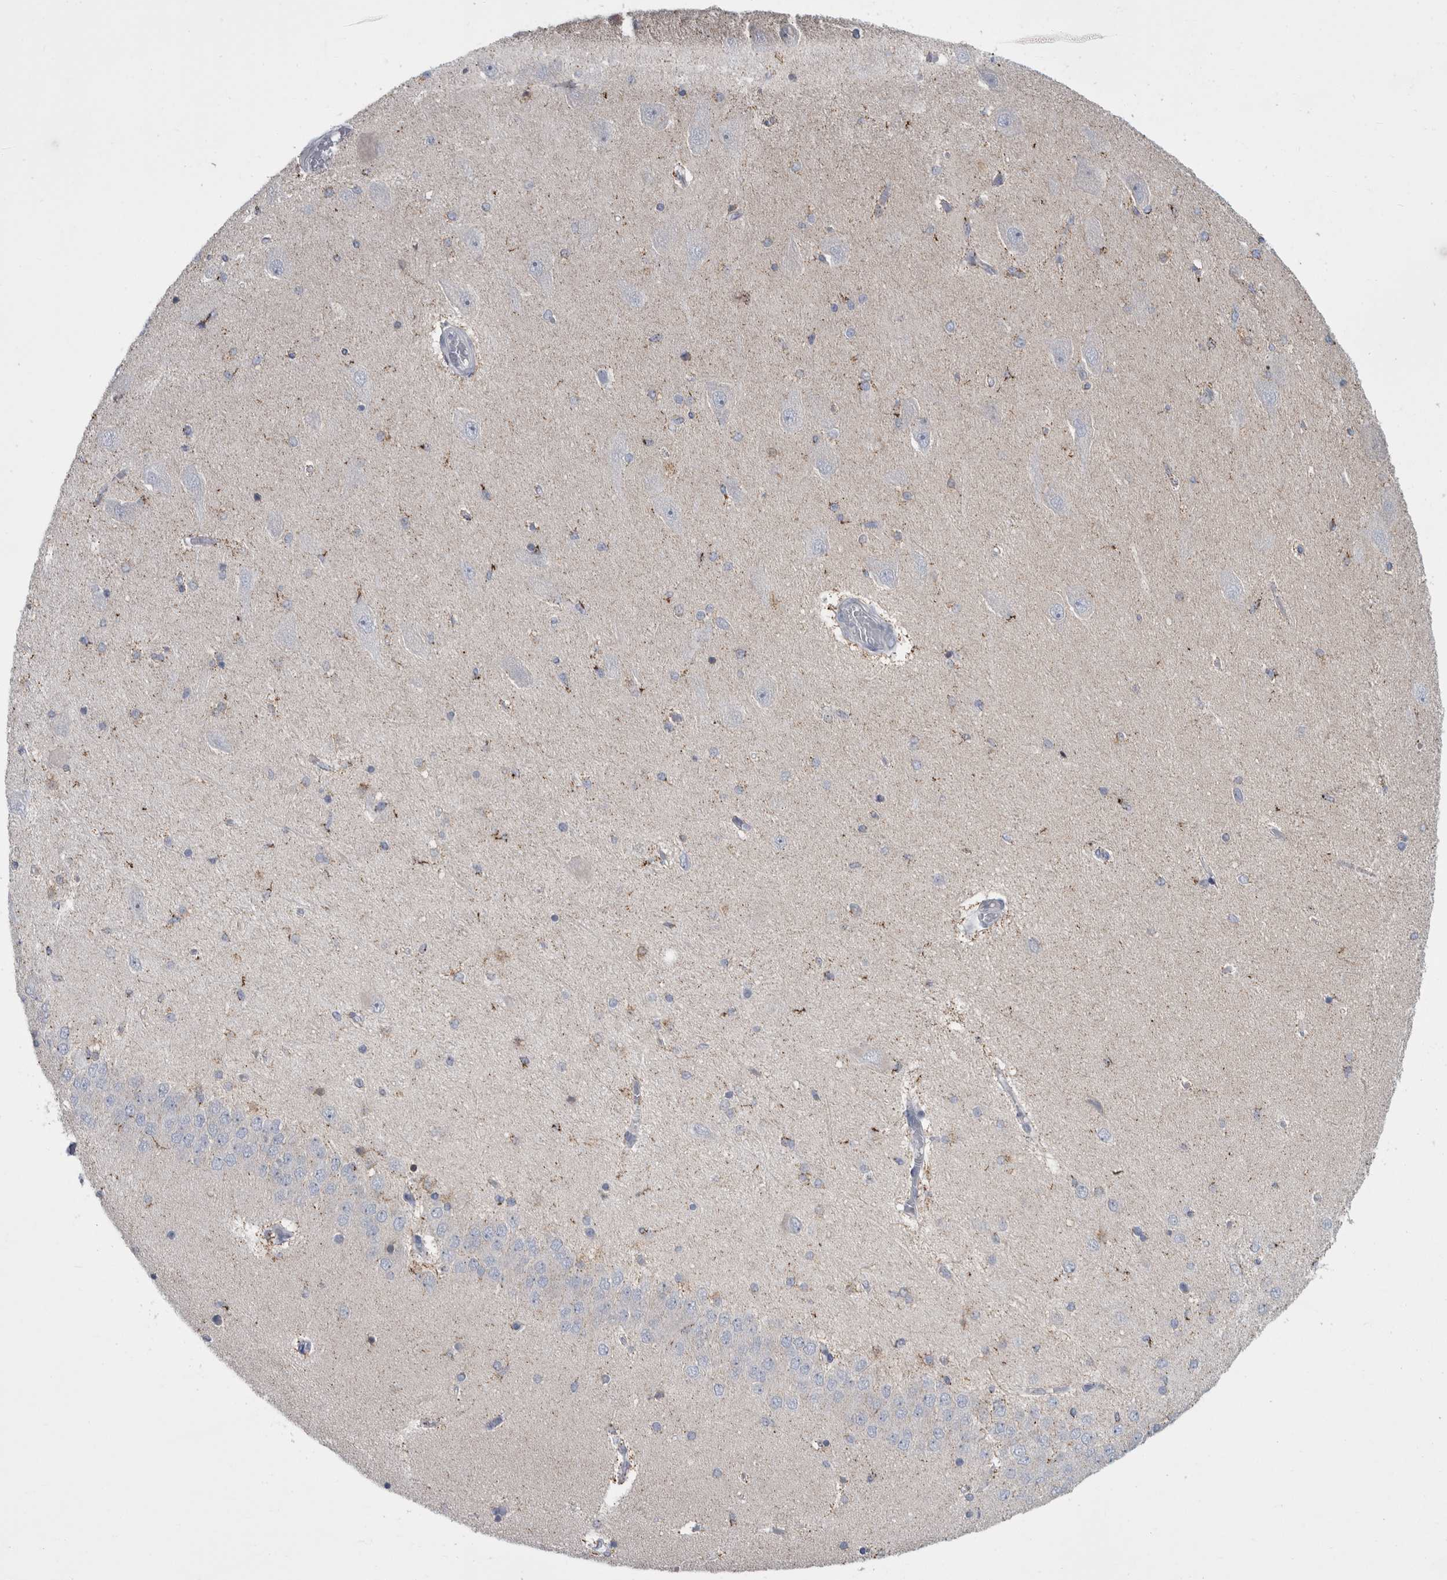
{"staining": {"intensity": "moderate", "quantity": "<25%", "location": "cytoplasmic/membranous"}, "tissue": "hippocampus", "cell_type": "Glial cells", "image_type": "normal", "snomed": [{"axis": "morphology", "description": "Normal tissue, NOS"}, {"axis": "topography", "description": "Hippocampus"}], "caption": "A high-resolution image shows immunohistochemistry (IHC) staining of unremarkable hippocampus, which reveals moderate cytoplasmic/membranous positivity in about <25% of glial cells.", "gene": "GATM", "patient": {"sex": "female", "age": 54}}